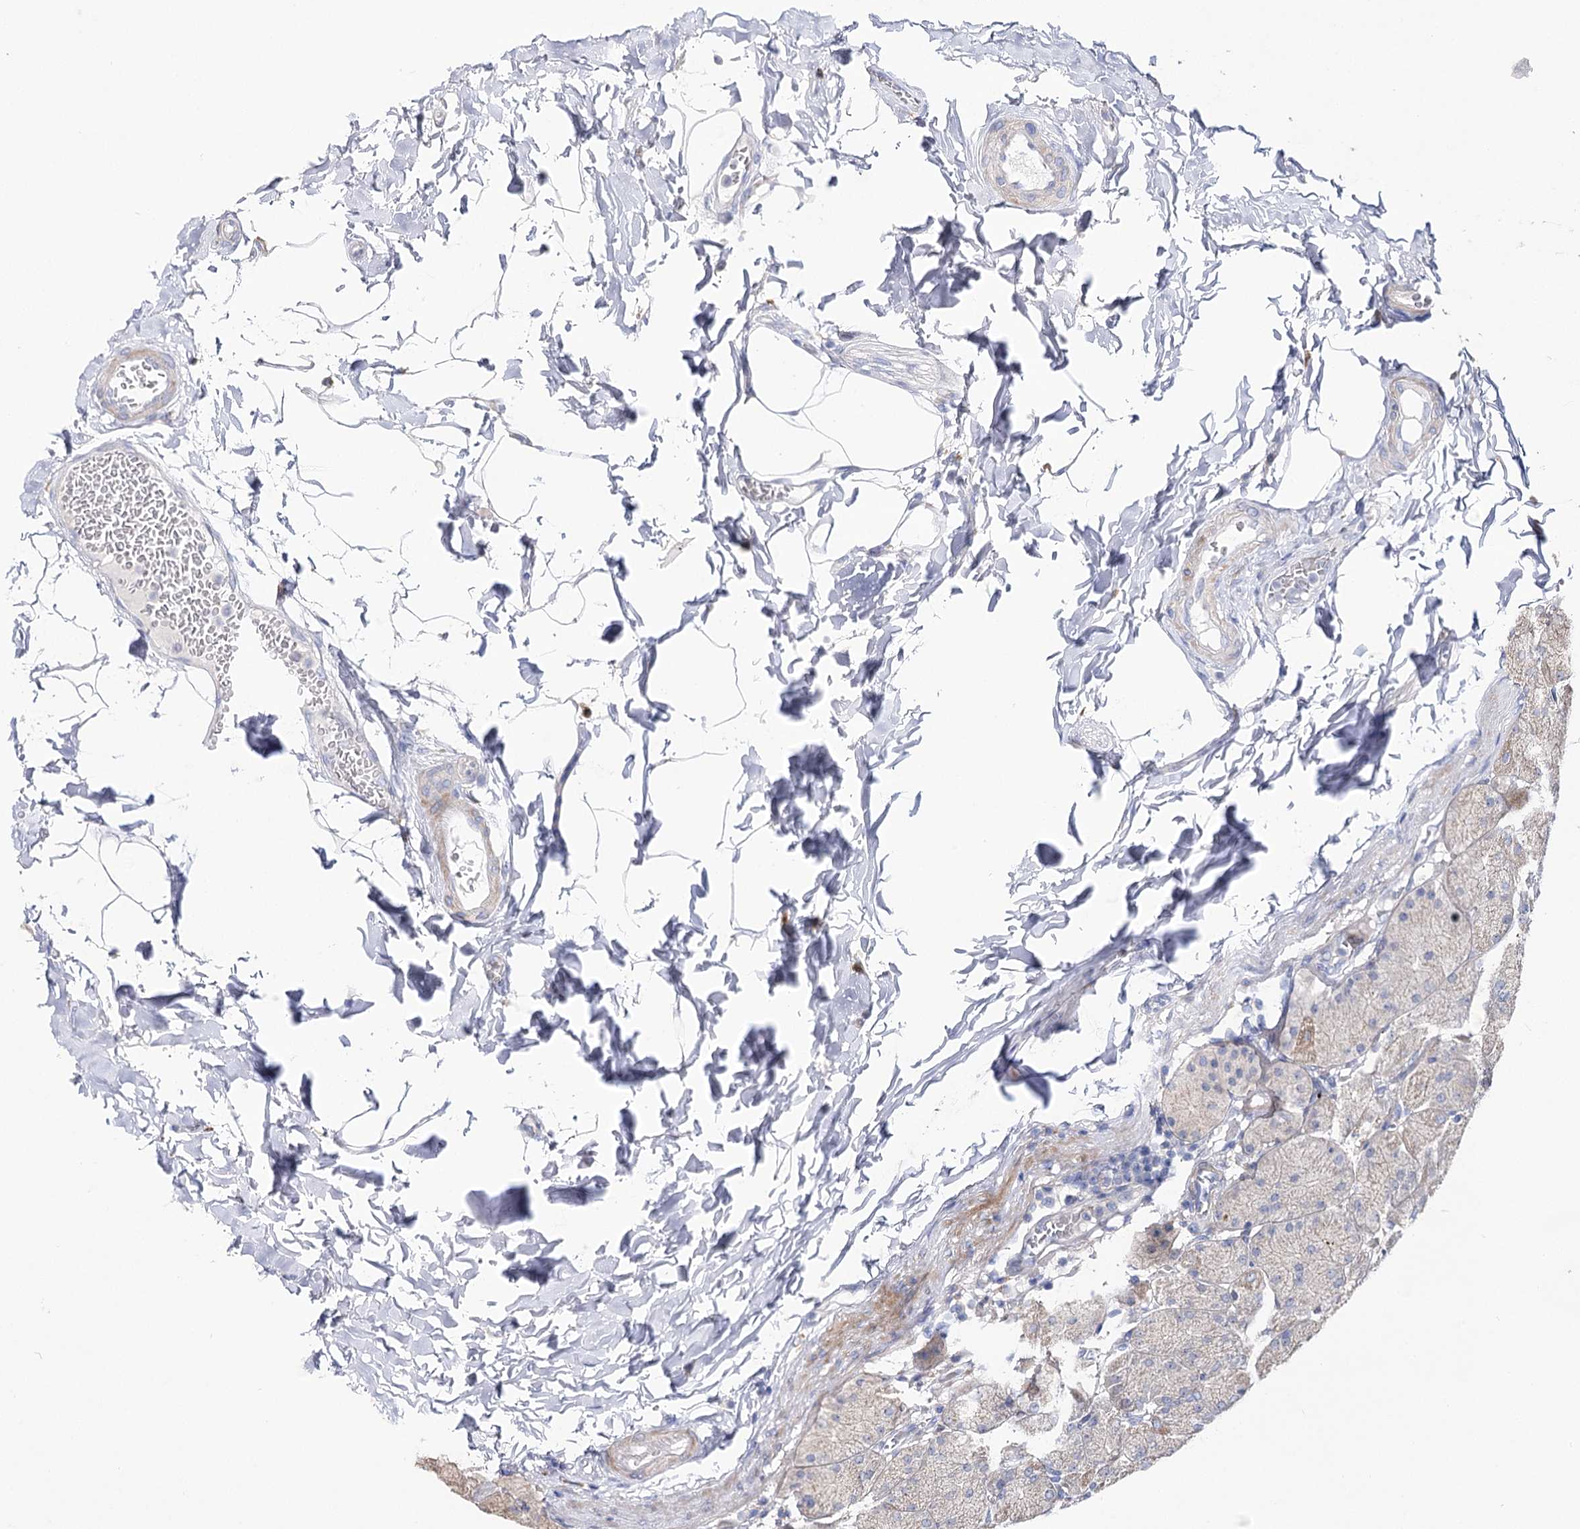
{"staining": {"intensity": "weak", "quantity": "<25%", "location": "cytoplasmic/membranous"}, "tissue": "stomach", "cell_type": "Glandular cells", "image_type": "normal", "snomed": [{"axis": "morphology", "description": "Normal tissue, NOS"}, {"axis": "topography", "description": "Stomach, upper"}], "caption": "DAB immunohistochemical staining of unremarkable human stomach displays no significant staining in glandular cells.", "gene": "NRAP", "patient": {"sex": "female", "age": 56}}